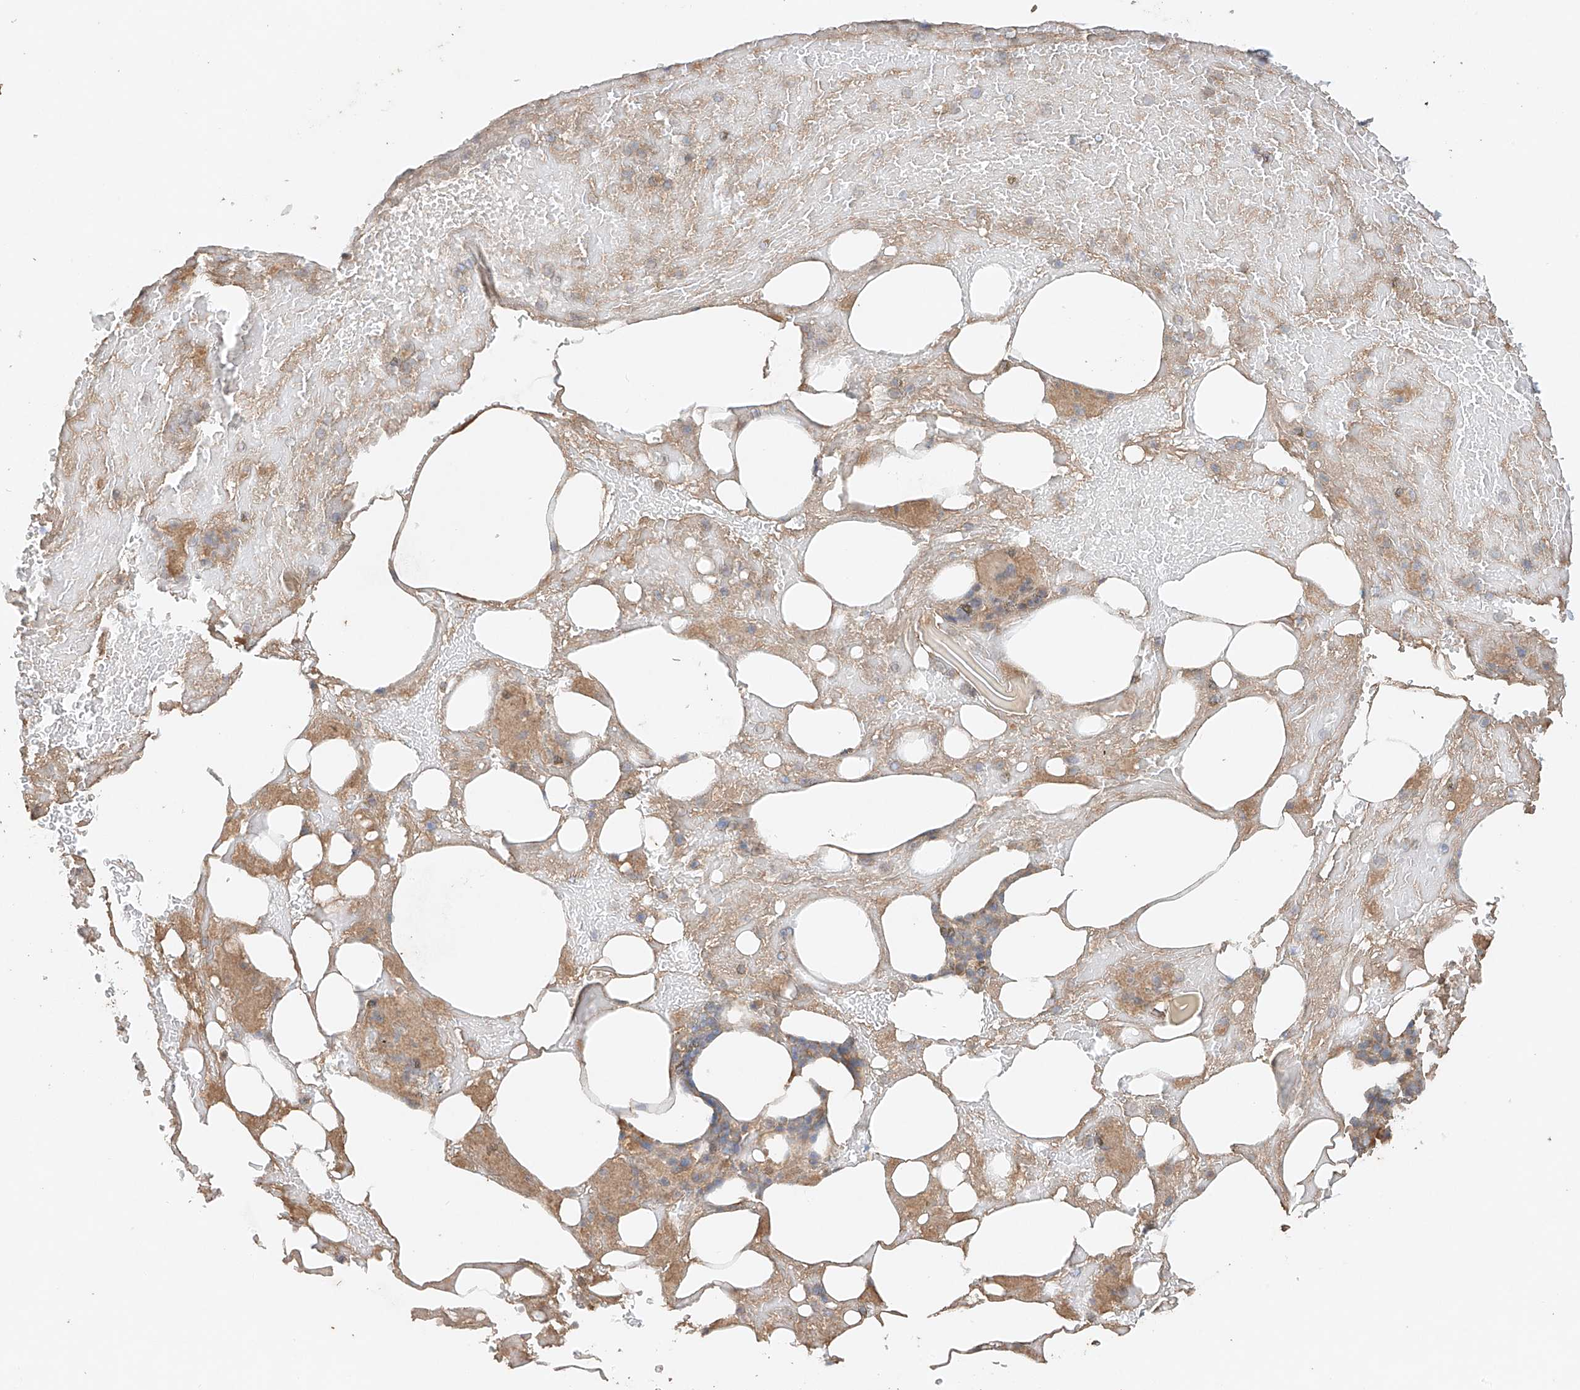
{"staining": {"intensity": "weak", "quantity": "<25%", "location": "cytoplasmic/membranous"}, "tissue": "bone marrow", "cell_type": "Hematopoietic cells", "image_type": "normal", "snomed": [{"axis": "morphology", "description": "Normal tissue, NOS"}, {"axis": "topography", "description": "Bone marrow"}], "caption": "DAB (3,3'-diaminobenzidine) immunohistochemical staining of normal human bone marrow exhibits no significant staining in hematopoietic cells. (DAB (3,3'-diaminobenzidine) immunohistochemistry with hematoxylin counter stain).", "gene": "GNB1L", "patient": {"sex": "male", "age": 60}}